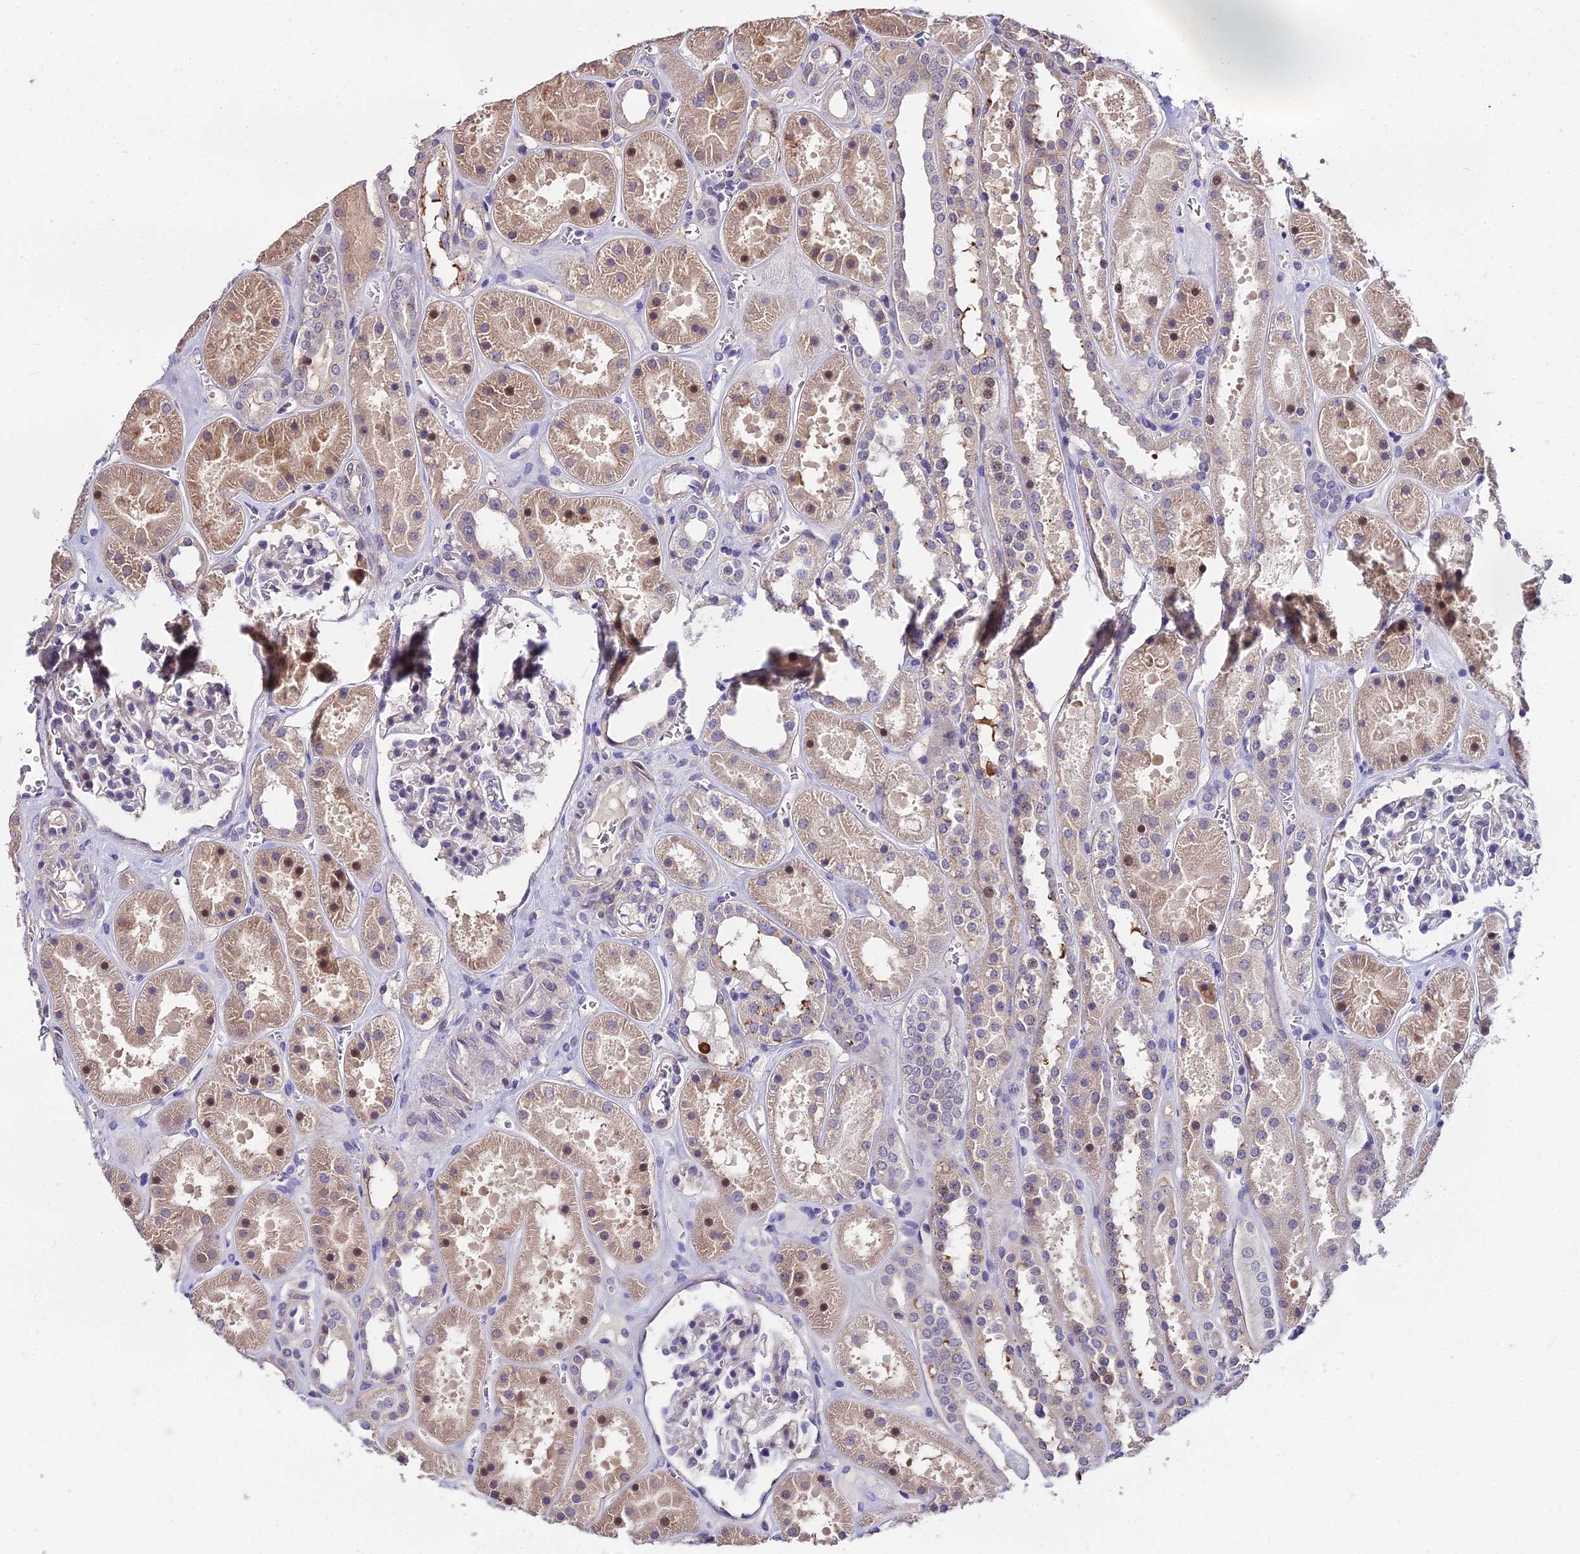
{"staining": {"intensity": "negative", "quantity": "none", "location": "none"}, "tissue": "kidney", "cell_type": "Cells in glomeruli", "image_type": "normal", "snomed": [{"axis": "morphology", "description": "Normal tissue, NOS"}, {"axis": "topography", "description": "Kidney"}], "caption": "A high-resolution histopathology image shows immunohistochemistry (IHC) staining of benign kidney, which reveals no significant staining in cells in glomeruli. (DAB IHC with hematoxylin counter stain).", "gene": "TRIML2", "patient": {"sex": "female", "age": 41}}